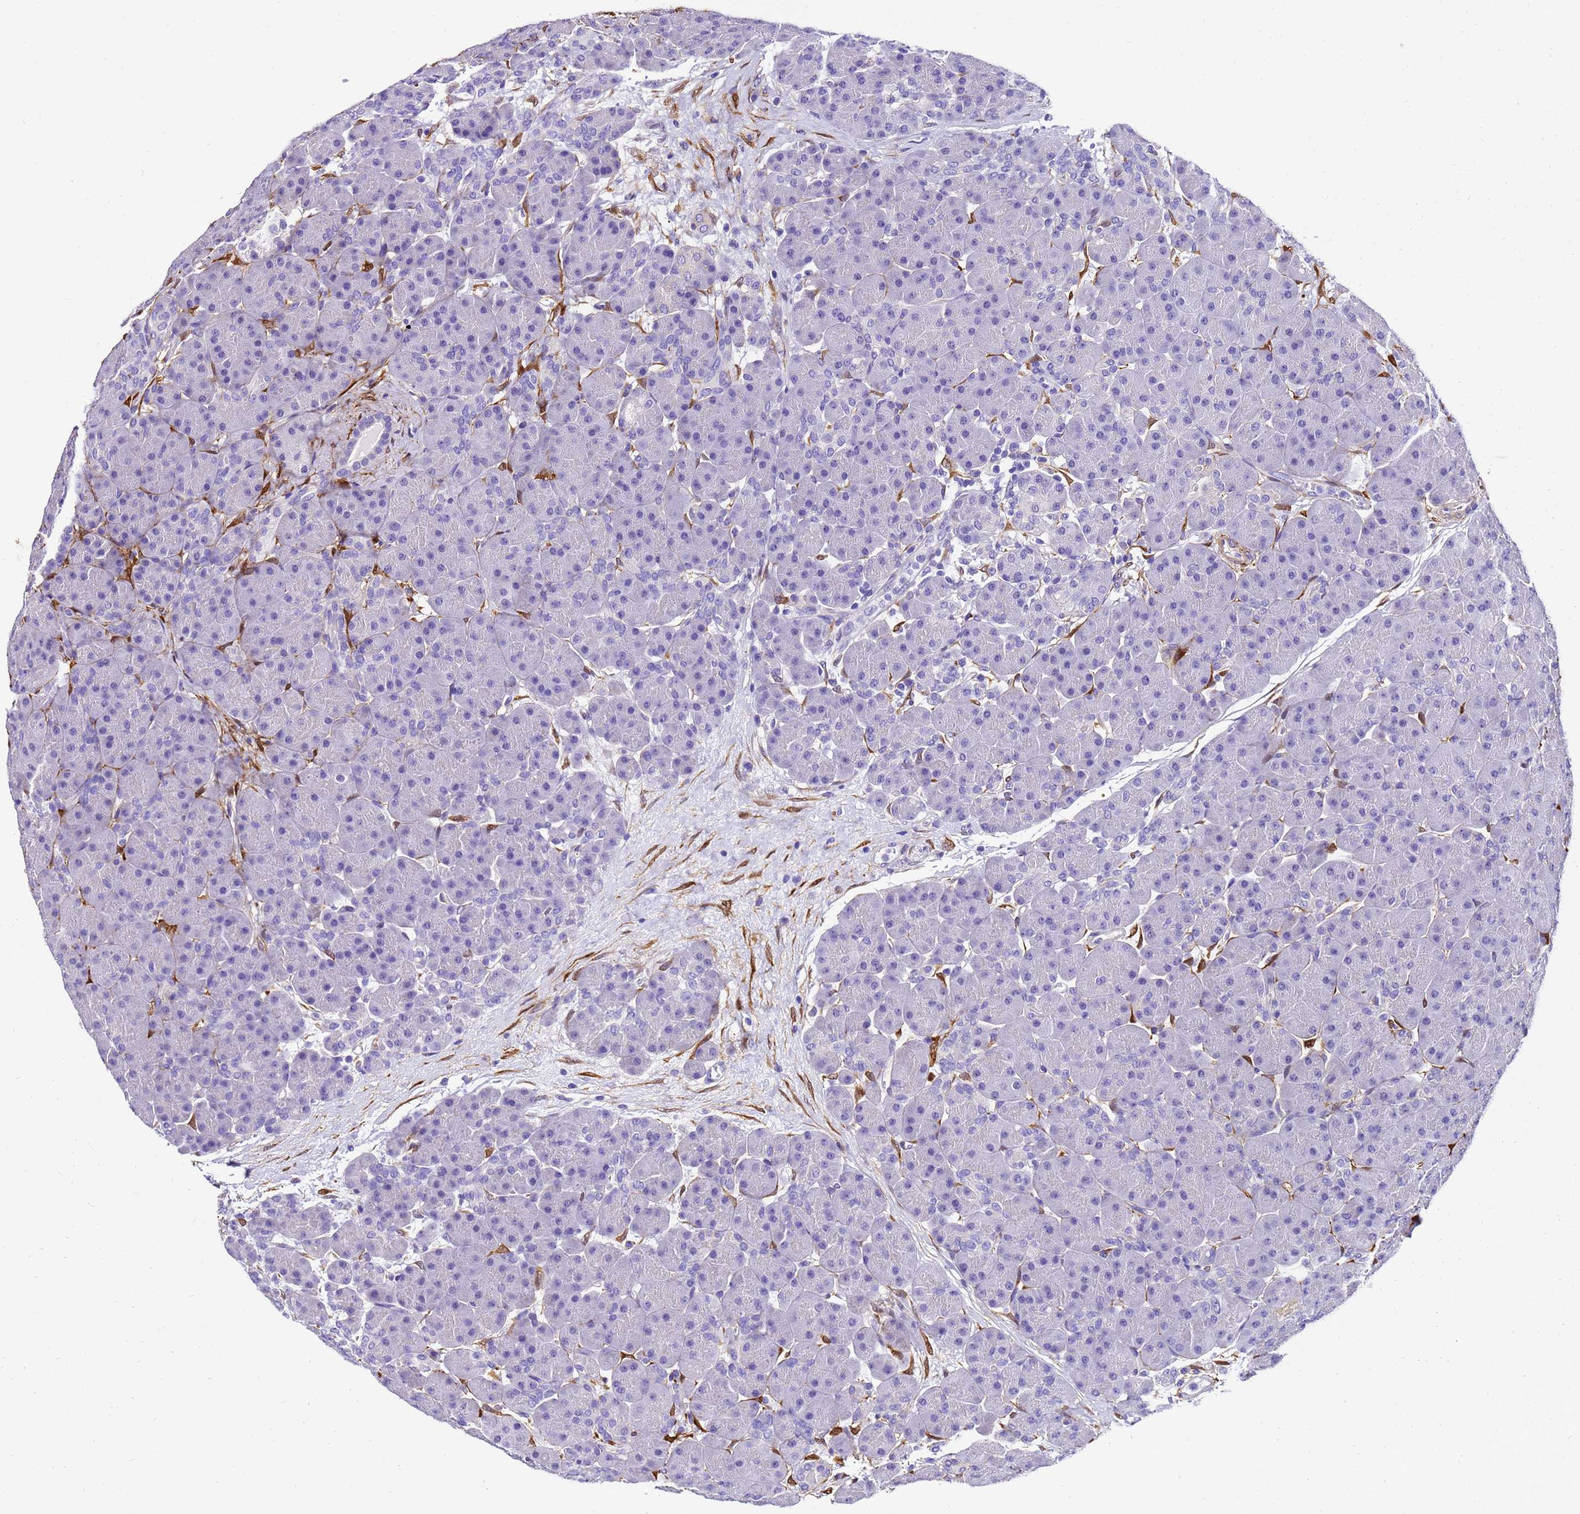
{"staining": {"intensity": "negative", "quantity": "none", "location": "none"}, "tissue": "pancreas", "cell_type": "Exocrine glandular cells", "image_type": "normal", "snomed": [{"axis": "morphology", "description": "Normal tissue, NOS"}, {"axis": "topography", "description": "Pancreas"}], "caption": "The micrograph shows no significant expression in exocrine glandular cells of pancreas. (DAB IHC with hematoxylin counter stain).", "gene": "HSPB6", "patient": {"sex": "male", "age": 66}}